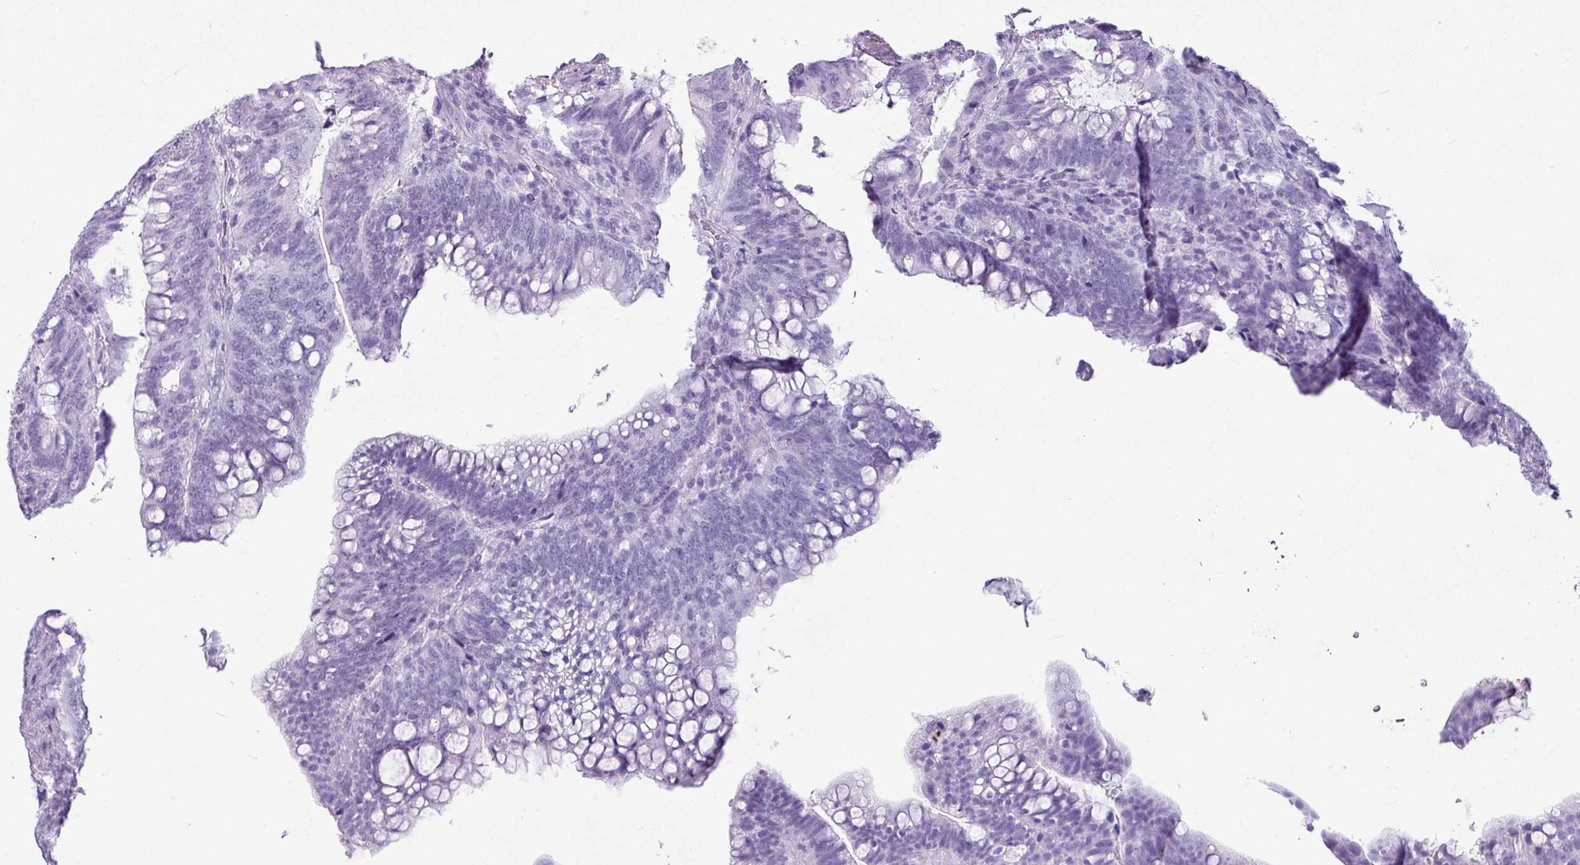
{"staining": {"intensity": "negative", "quantity": "none", "location": "none"}, "tissue": "colorectal cancer", "cell_type": "Tumor cells", "image_type": "cancer", "snomed": [{"axis": "morphology", "description": "Adenocarcinoma, NOS"}, {"axis": "topography", "description": "Colon"}], "caption": "DAB immunohistochemical staining of human adenocarcinoma (colorectal) displays no significant expression in tumor cells.", "gene": "AMY1B", "patient": {"sex": "female", "age": 66}}